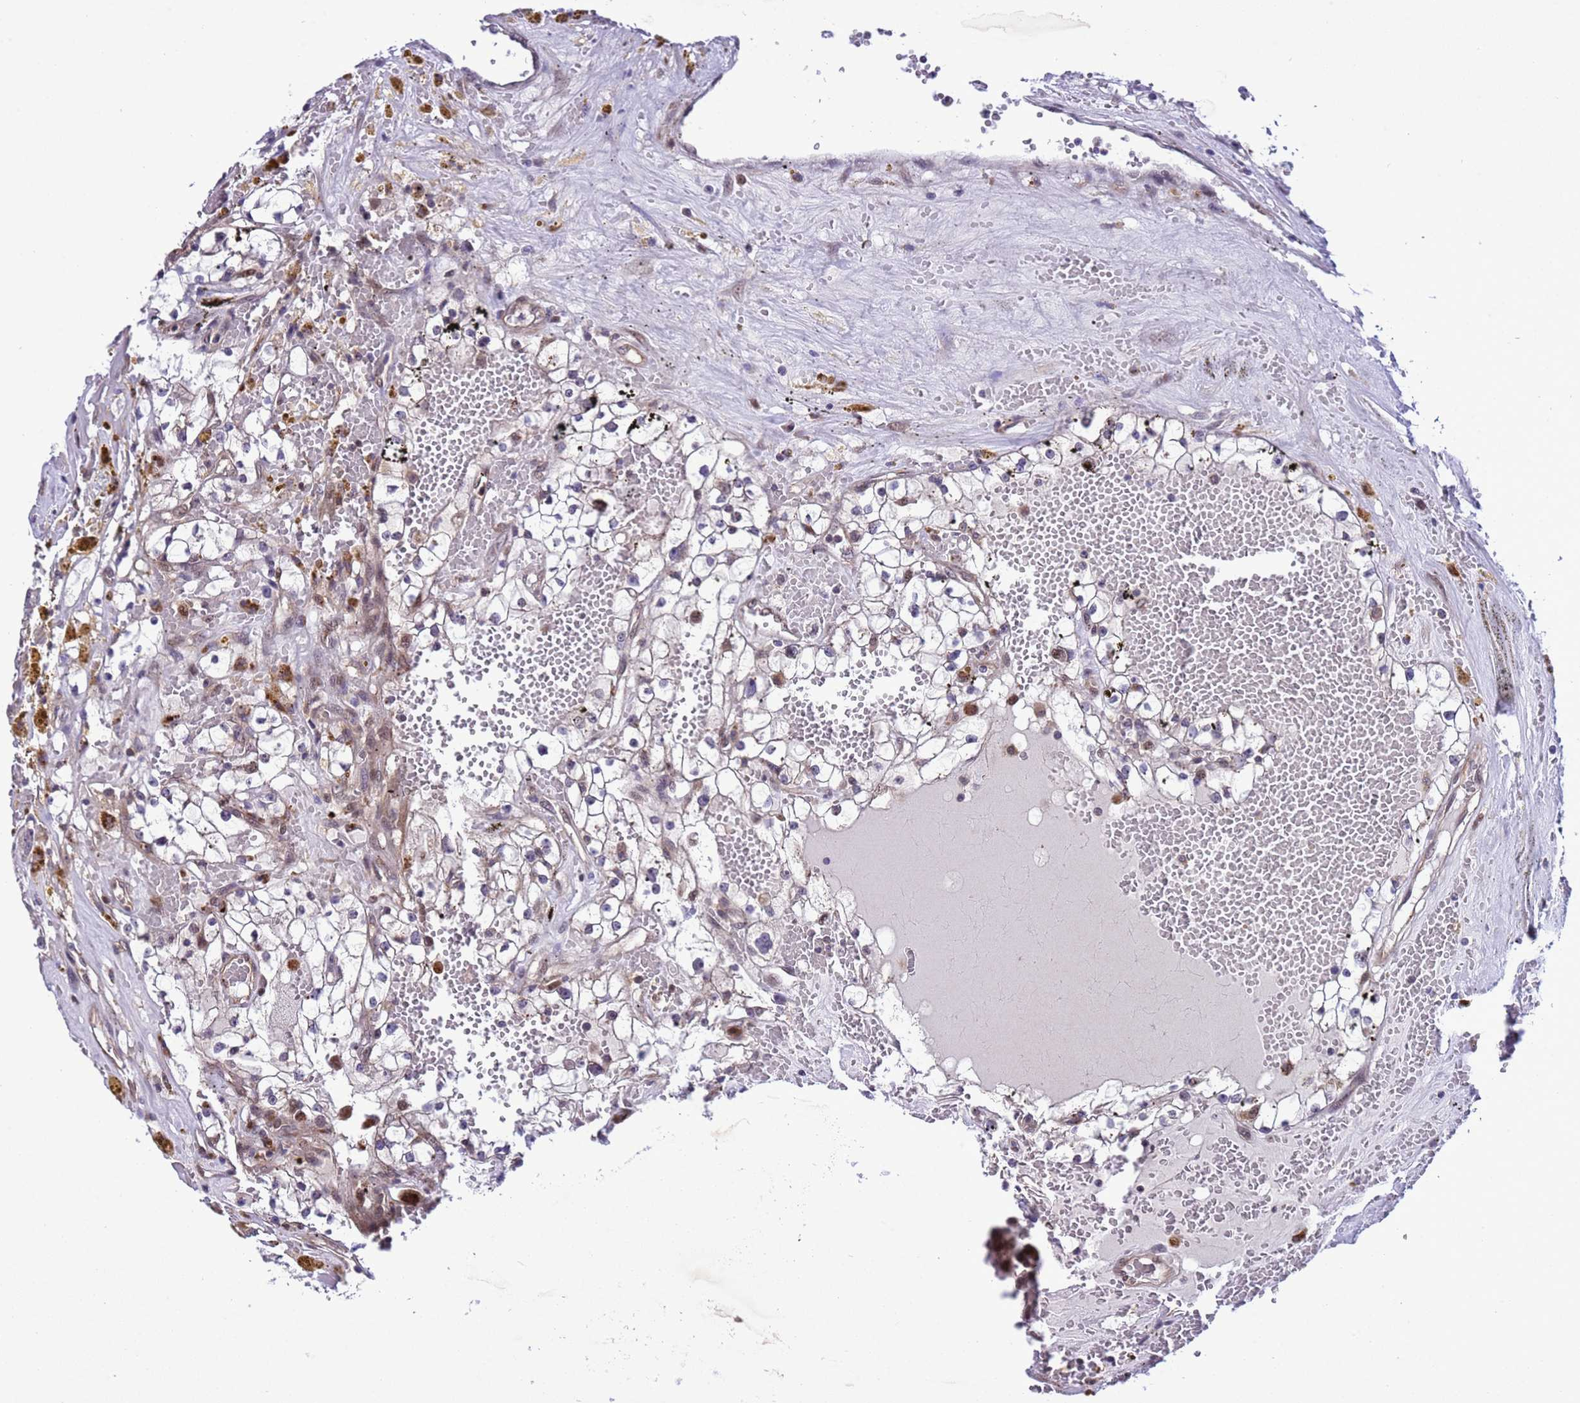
{"staining": {"intensity": "negative", "quantity": "none", "location": "none"}, "tissue": "renal cancer", "cell_type": "Tumor cells", "image_type": "cancer", "snomed": [{"axis": "morphology", "description": "Adenocarcinoma, NOS"}, {"axis": "topography", "description": "Kidney"}], "caption": "Adenocarcinoma (renal) stained for a protein using immunohistochemistry shows no expression tumor cells.", "gene": "RASD1", "patient": {"sex": "male", "age": 56}}